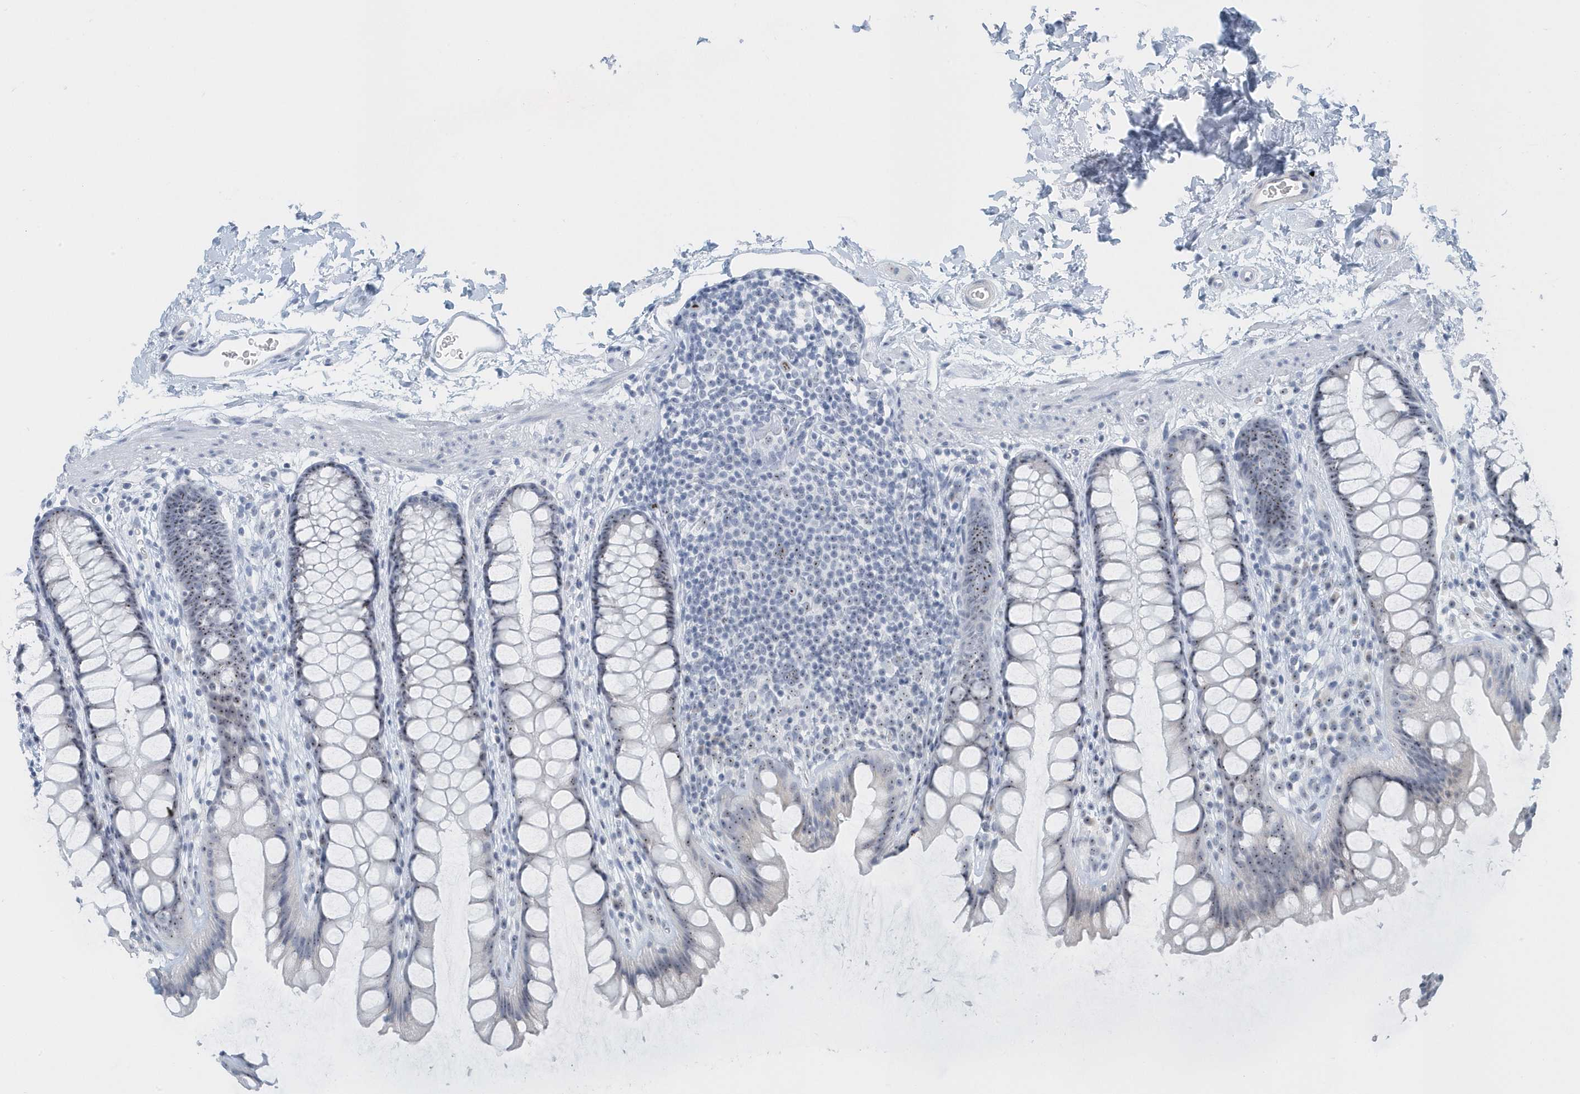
{"staining": {"intensity": "moderate", "quantity": "<25%", "location": "nuclear"}, "tissue": "rectum", "cell_type": "Glandular cells", "image_type": "normal", "snomed": [{"axis": "morphology", "description": "Normal tissue, NOS"}, {"axis": "topography", "description": "Rectum"}], "caption": "DAB (3,3'-diaminobenzidine) immunohistochemical staining of normal human rectum displays moderate nuclear protein staining in approximately <25% of glandular cells. Using DAB (3,3'-diaminobenzidine) (brown) and hematoxylin (blue) stains, captured at high magnification using brightfield microscopy.", "gene": "RPF2", "patient": {"sex": "female", "age": 65}}